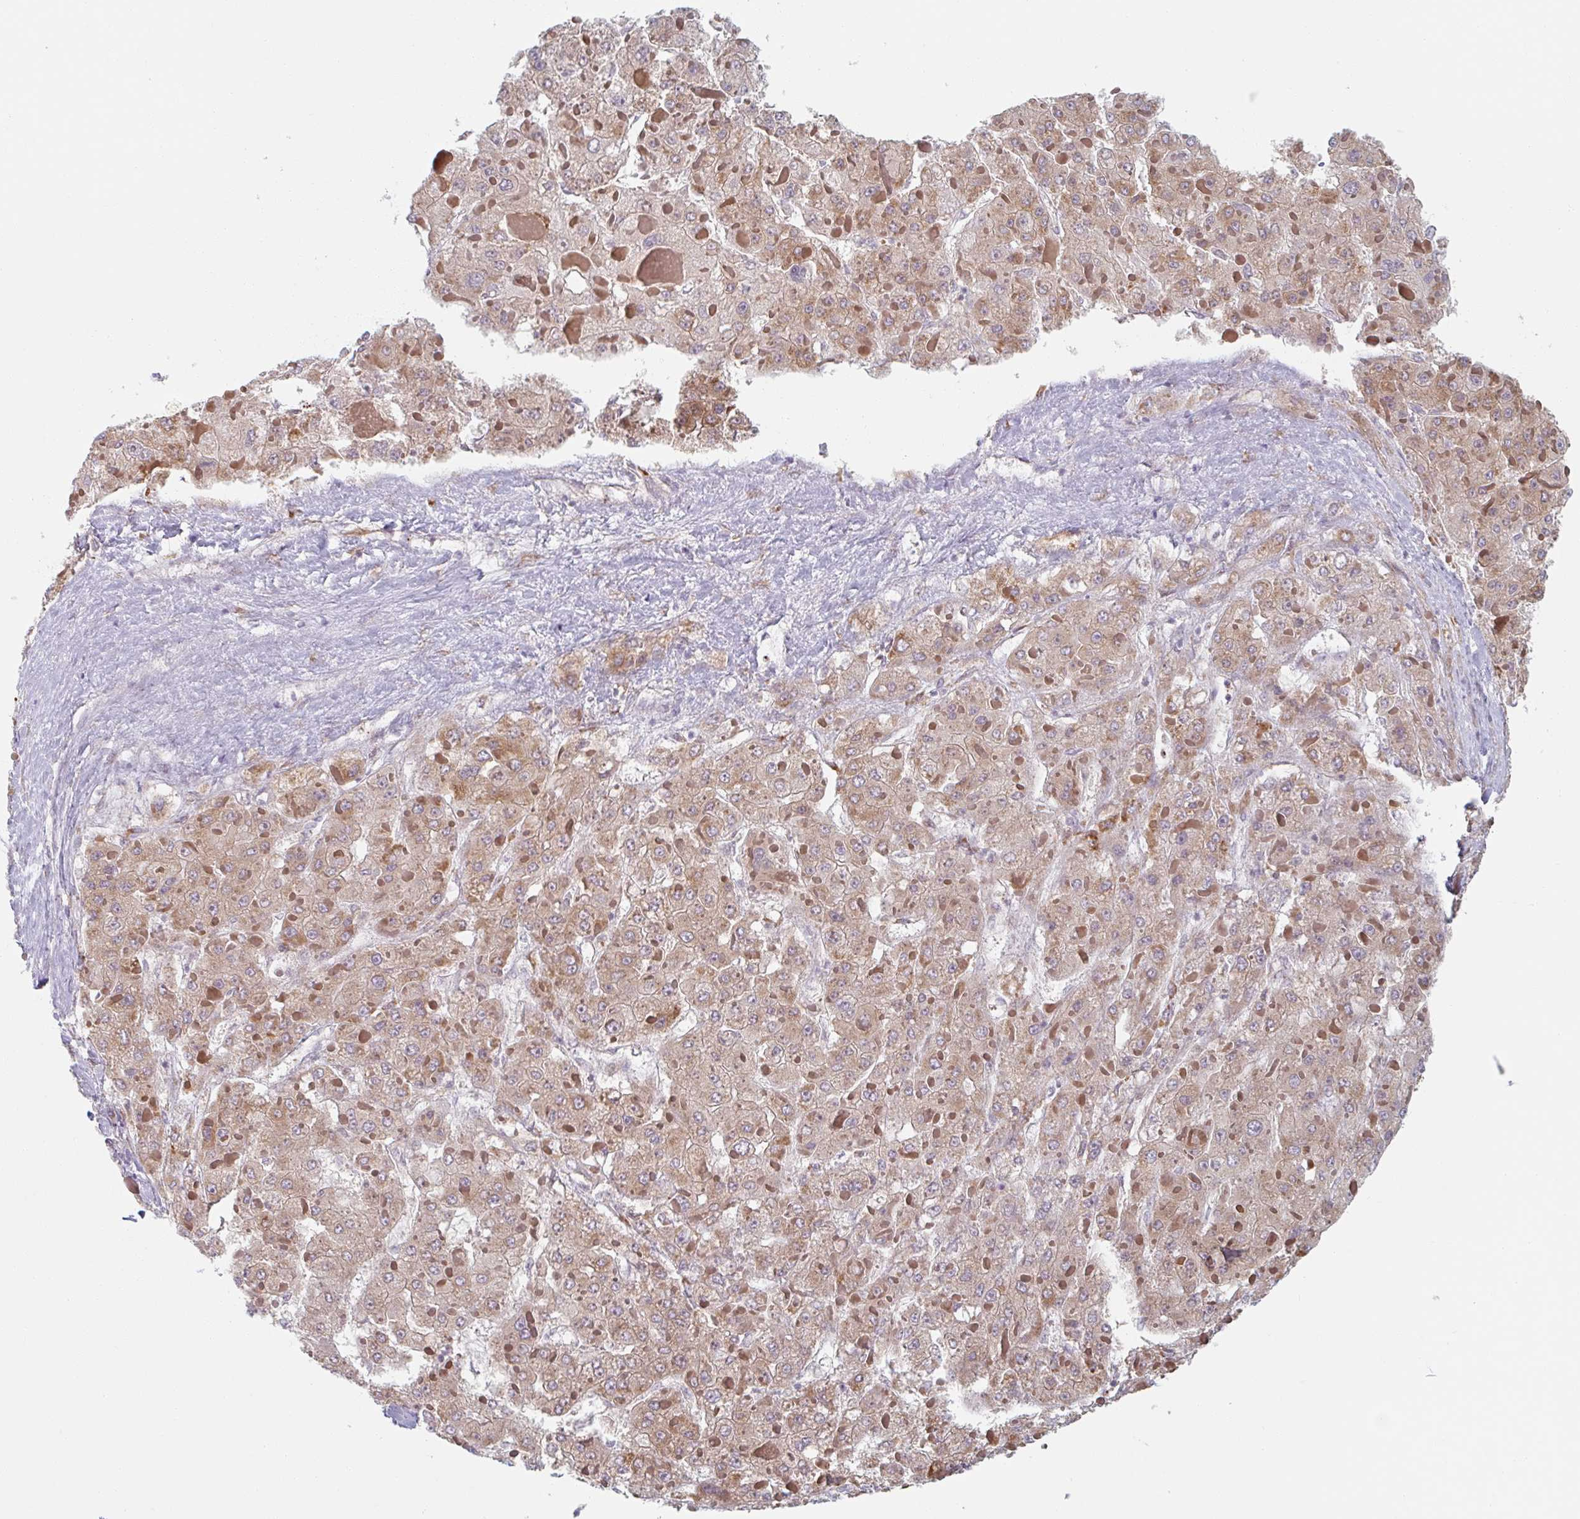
{"staining": {"intensity": "weak", "quantity": ">75%", "location": "cytoplasmic/membranous"}, "tissue": "liver cancer", "cell_type": "Tumor cells", "image_type": "cancer", "snomed": [{"axis": "morphology", "description": "Carcinoma, Hepatocellular, NOS"}, {"axis": "topography", "description": "Liver"}], "caption": "Liver hepatocellular carcinoma was stained to show a protein in brown. There is low levels of weak cytoplasmic/membranous staining in about >75% of tumor cells.", "gene": "TRAPPC10", "patient": {"sex": "female", "age": 73}}